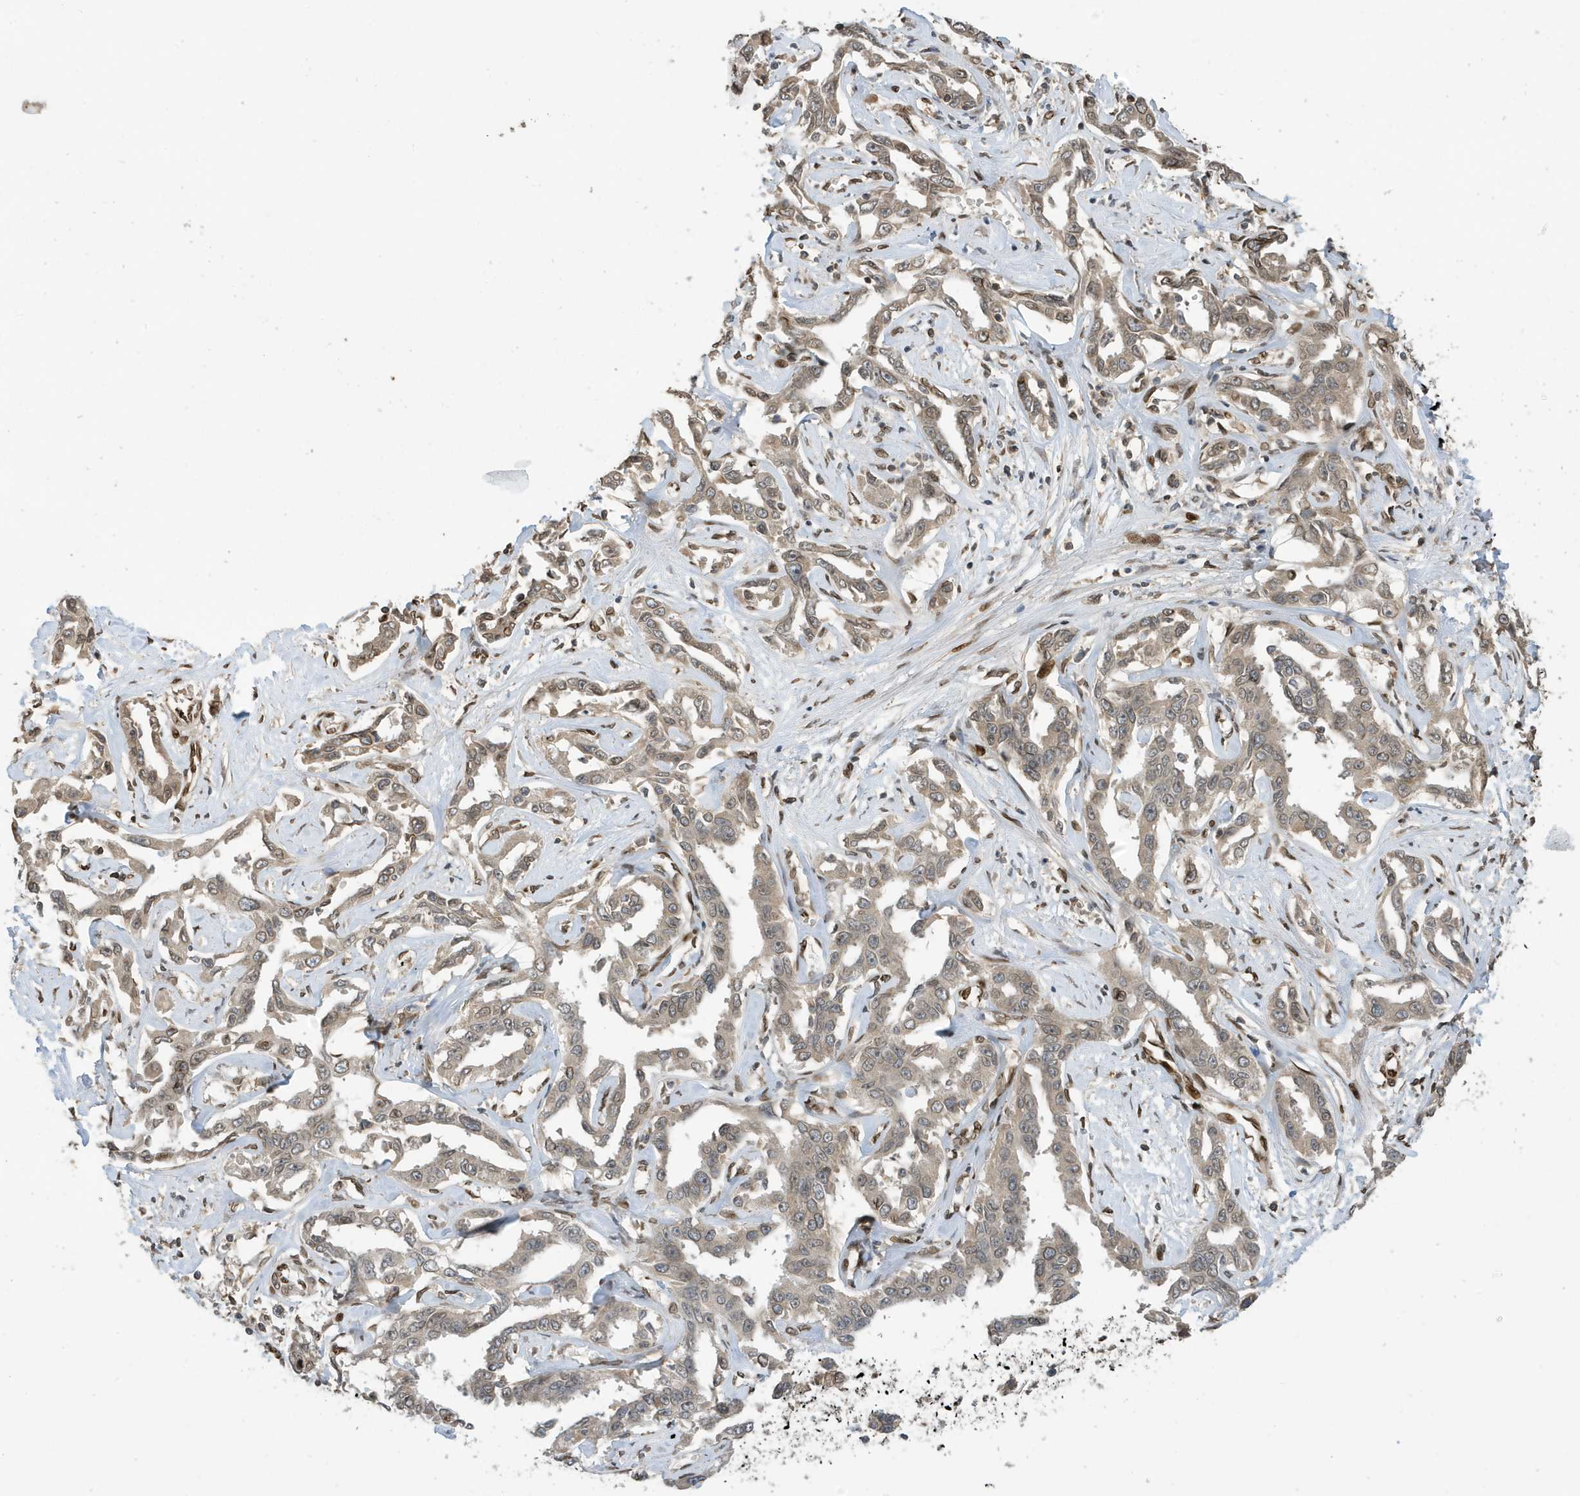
{"staining": {"intensity": "weak", "quantity": "25%-75%", "location": "cytoplasmic/membranous,nuclear"}, "tissue": "liver cancer", "cell_type": "Tumor cells", "image_type": "cancer", "snomed": [{"axis": "morphology", "description": "Cholangiocarcinoma"}, {"axis": "topography", "description": "Liver"}], "caption": "Immunohistochemical staining of liver cancer (cholangiocarcinoma) exhibits low levels of weak cytoplasmic/membranous and nuclear protein positivity in approximately 25%-75% of tumor cells.", "gene": "DUSP18", "patient": {"sex": "male", "age": 59}}